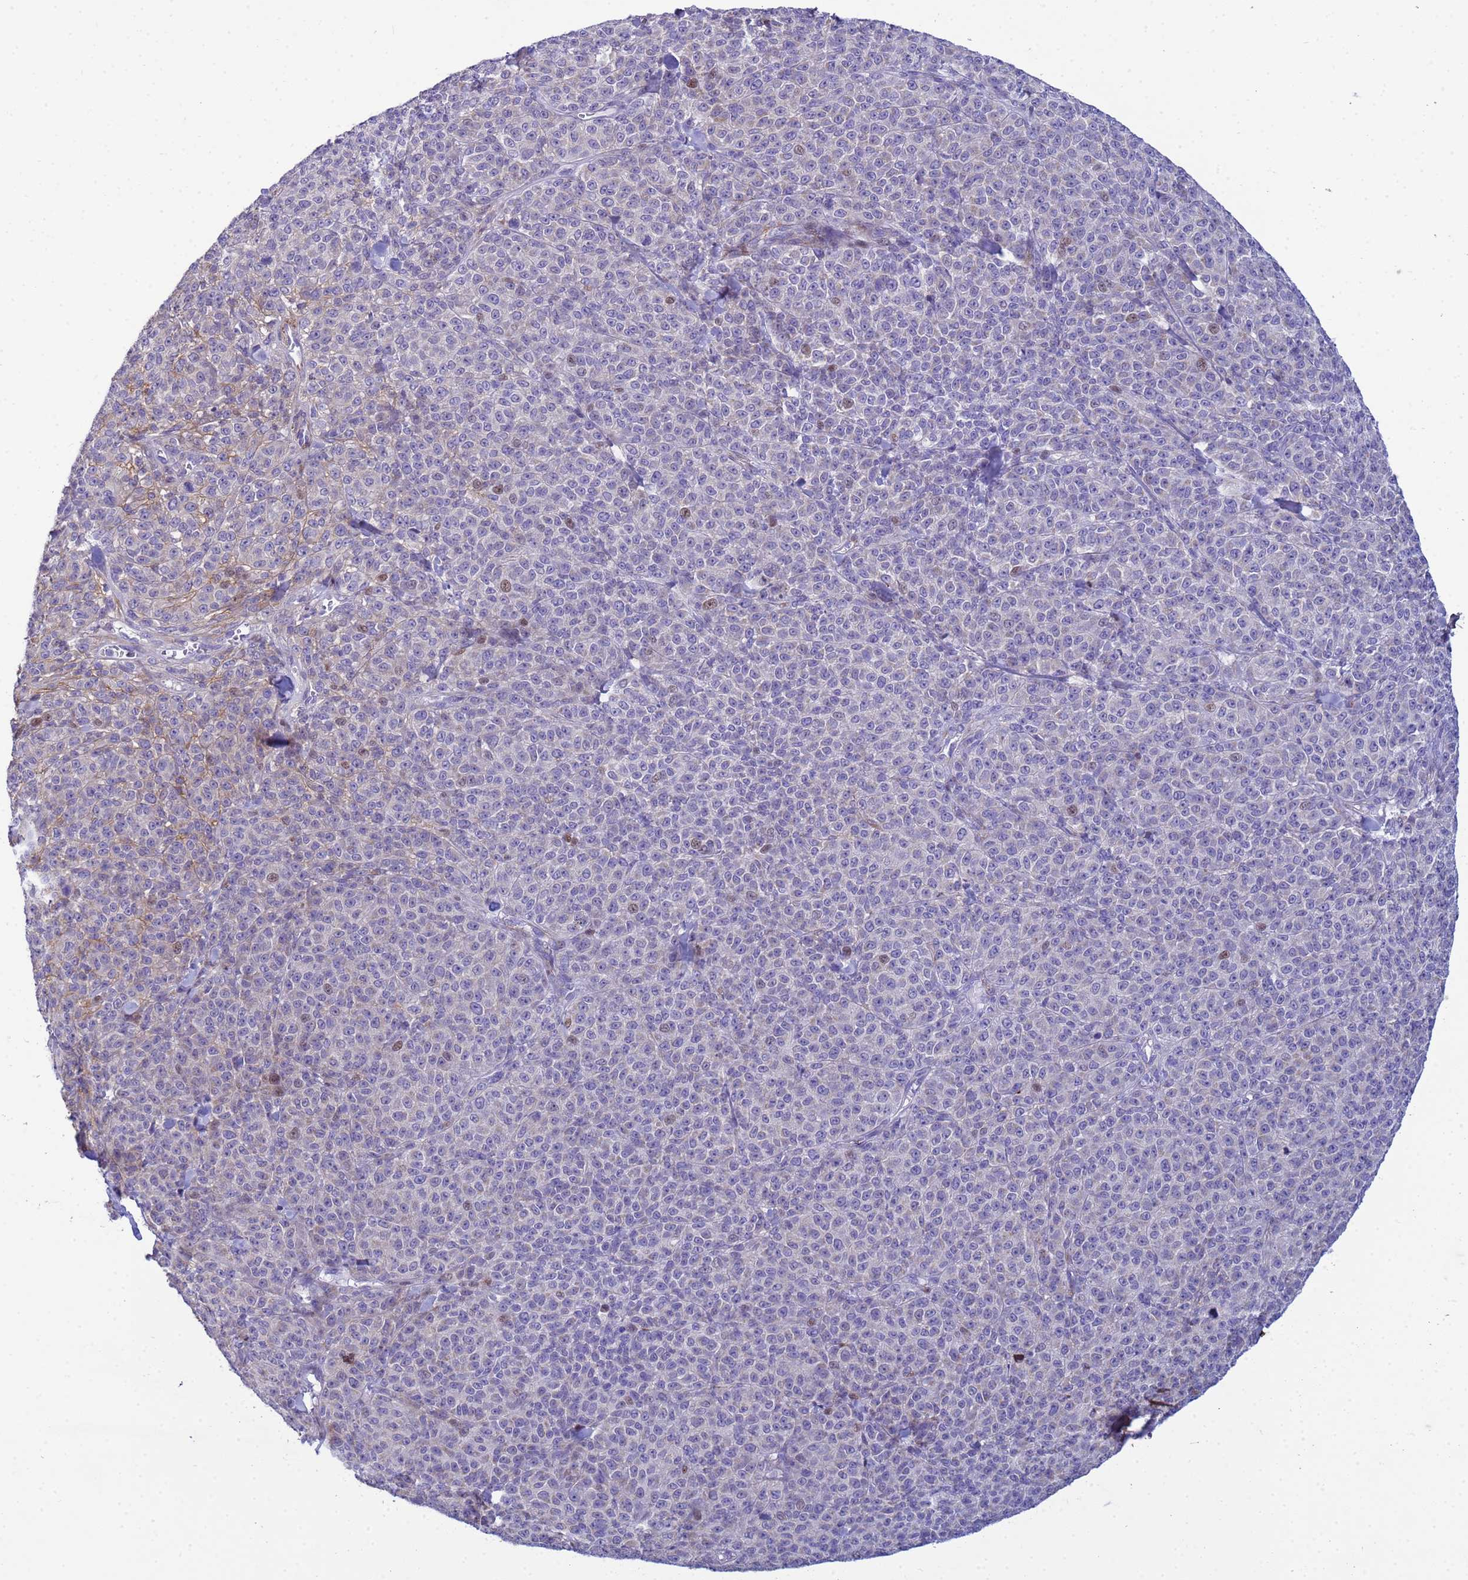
{"staining": {"intensity": "weak", "quantity": "<25%", "location": "nuclear"}, "tissue": "melanoma", "cell_type": "Tumor cells", "image_type": "cancer", "snomed": [{"axis": "morphology", "description": "Normal tissue, NOS"}, {"axis": "morphology", "description": "Malignant melanoma, NOS"}, {"axis": "topography", "description": "Skin"}], "caption": "Tumor cells show no significant protein expression in malignant melanoma.", "gene": "P2RX7", "patient": {"sex": "female", "age": 34}}